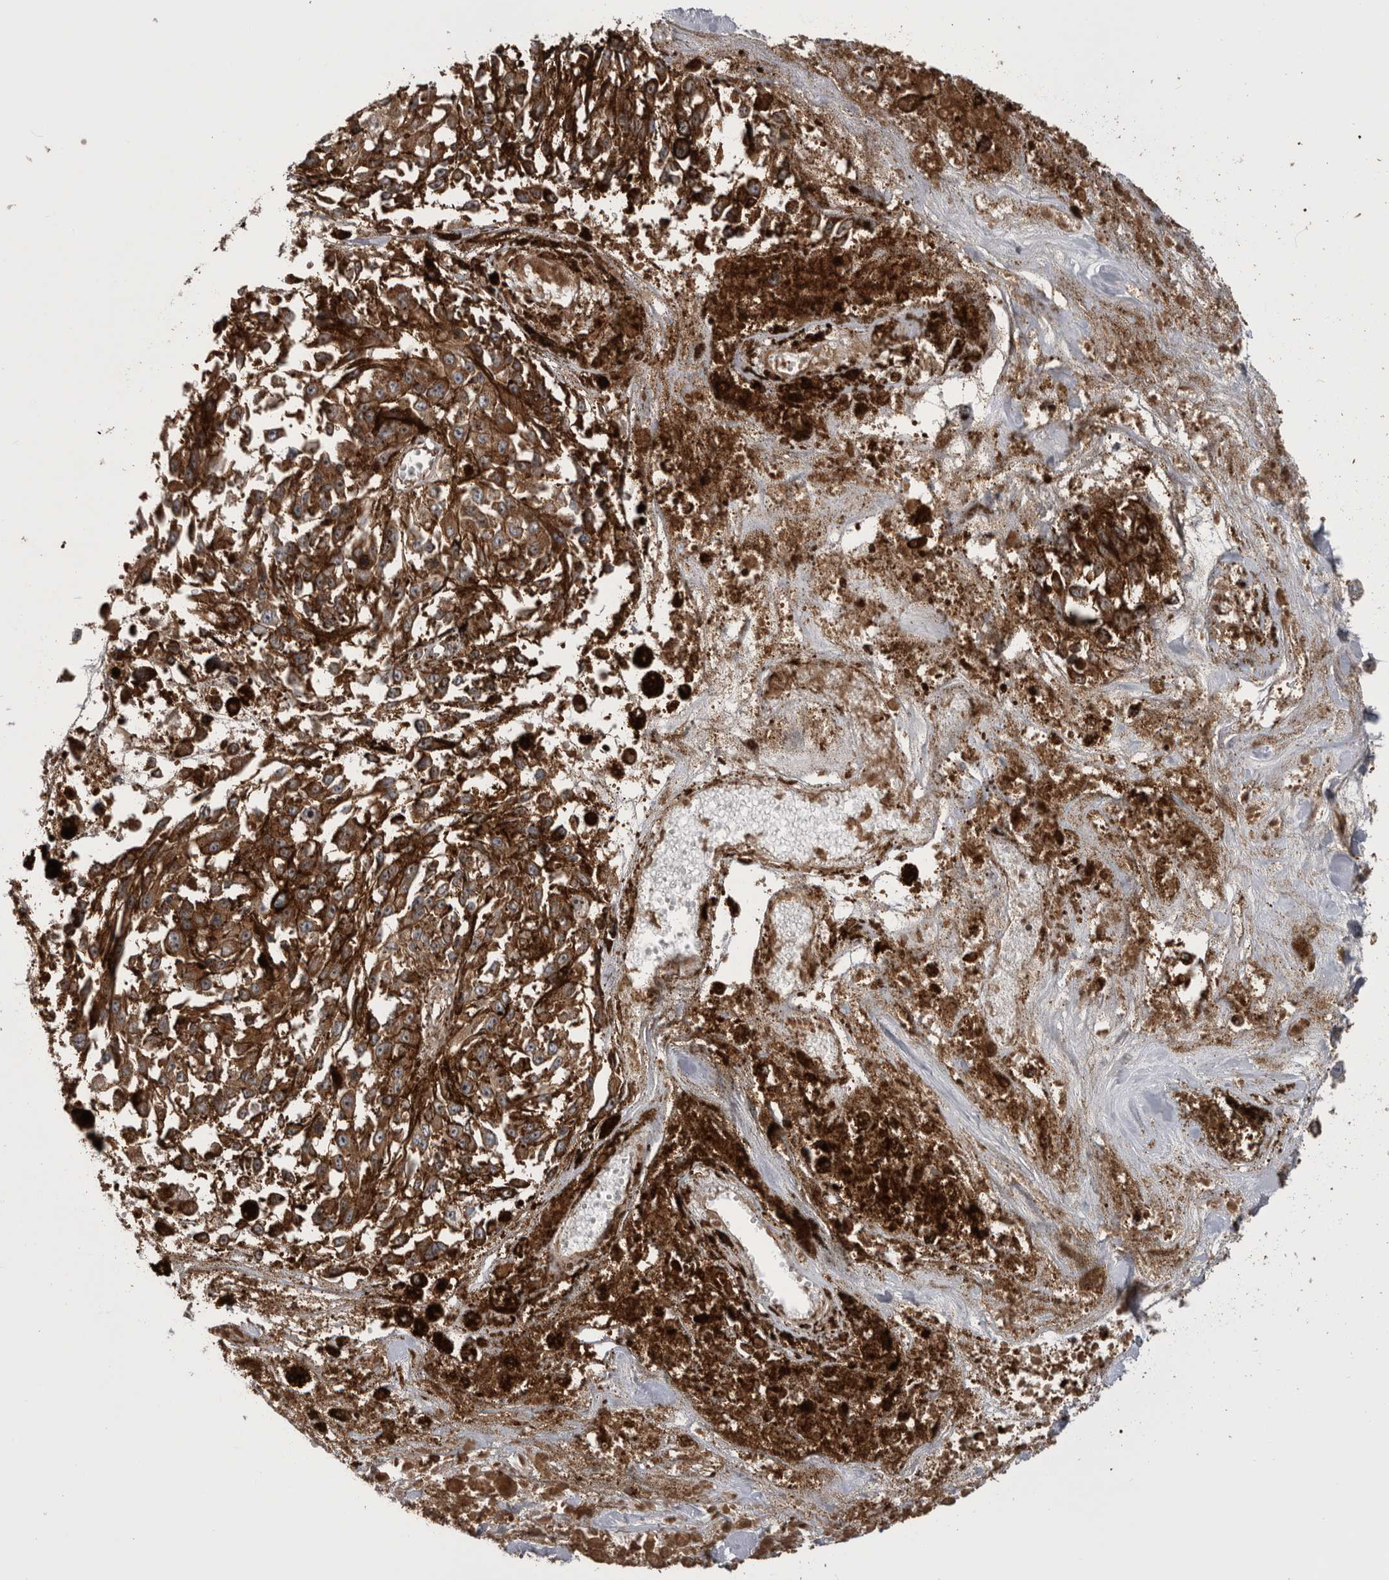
{"staining": {"intensity": "moderate", "quantity": ">75%", "location": "cytoplasmic/membranous"}, "tissue": "melanoma", "cell_type": "Tumor cells", "image_type": "cancer", "snomed": [{"axis": "morphology", "description": "Malignant melanoma, Metastatic site"}, {"axis": "topography", "description": "Lymph node"}], "caption": "Protein expression by immunohistochemistry demonstrates moderate cytoplasmic/membranous staining in about >75% of tumor cells in malignant melanoma (metastatic site).", "gene": "RAB3GAP2", "patient": {"sex": "male", "age": 59}}